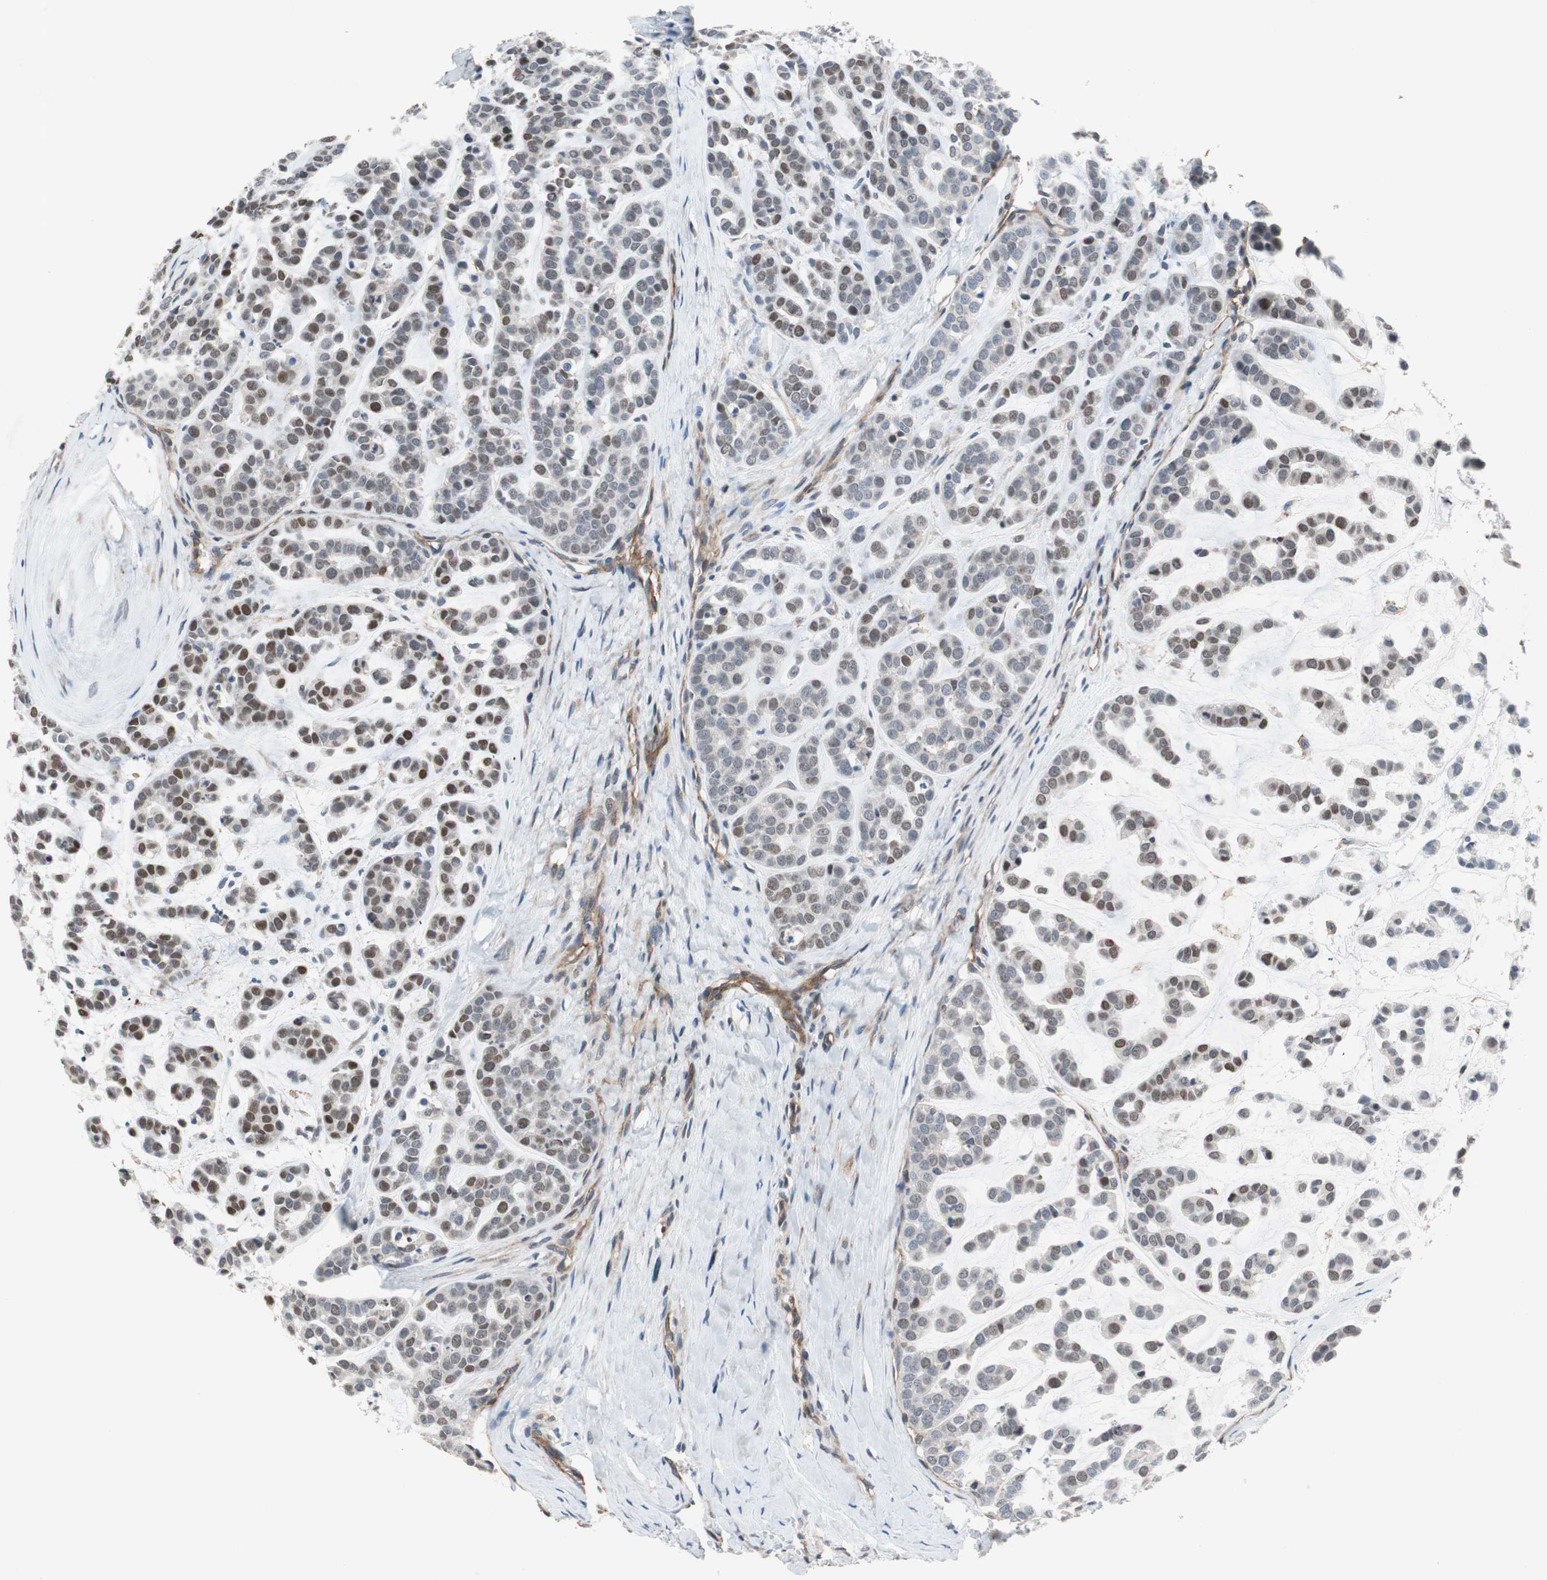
{"staining": {"intensity": "moderate", "quantity": "<25%", "location": "nuclear"}, "tissue": "head and neck cancer", "cell_type": "Tumor cells", "image_type": "cancer", "snomed": [{"axis": "morphology", "description": "Adenocarcinoma, NOS"}, {"axis": "morphology", "description": "Adenoma, NOS"}, {"axis": "topography", "description": "Head-Neck"}], "caption": "An image of head and neck cancer (adenocarcinoma) stained for a protein shows moderate nuclear brown staining in tumor cells.", "gene": "GRHL1", "patient": {"sex": "female", "age": 55}}